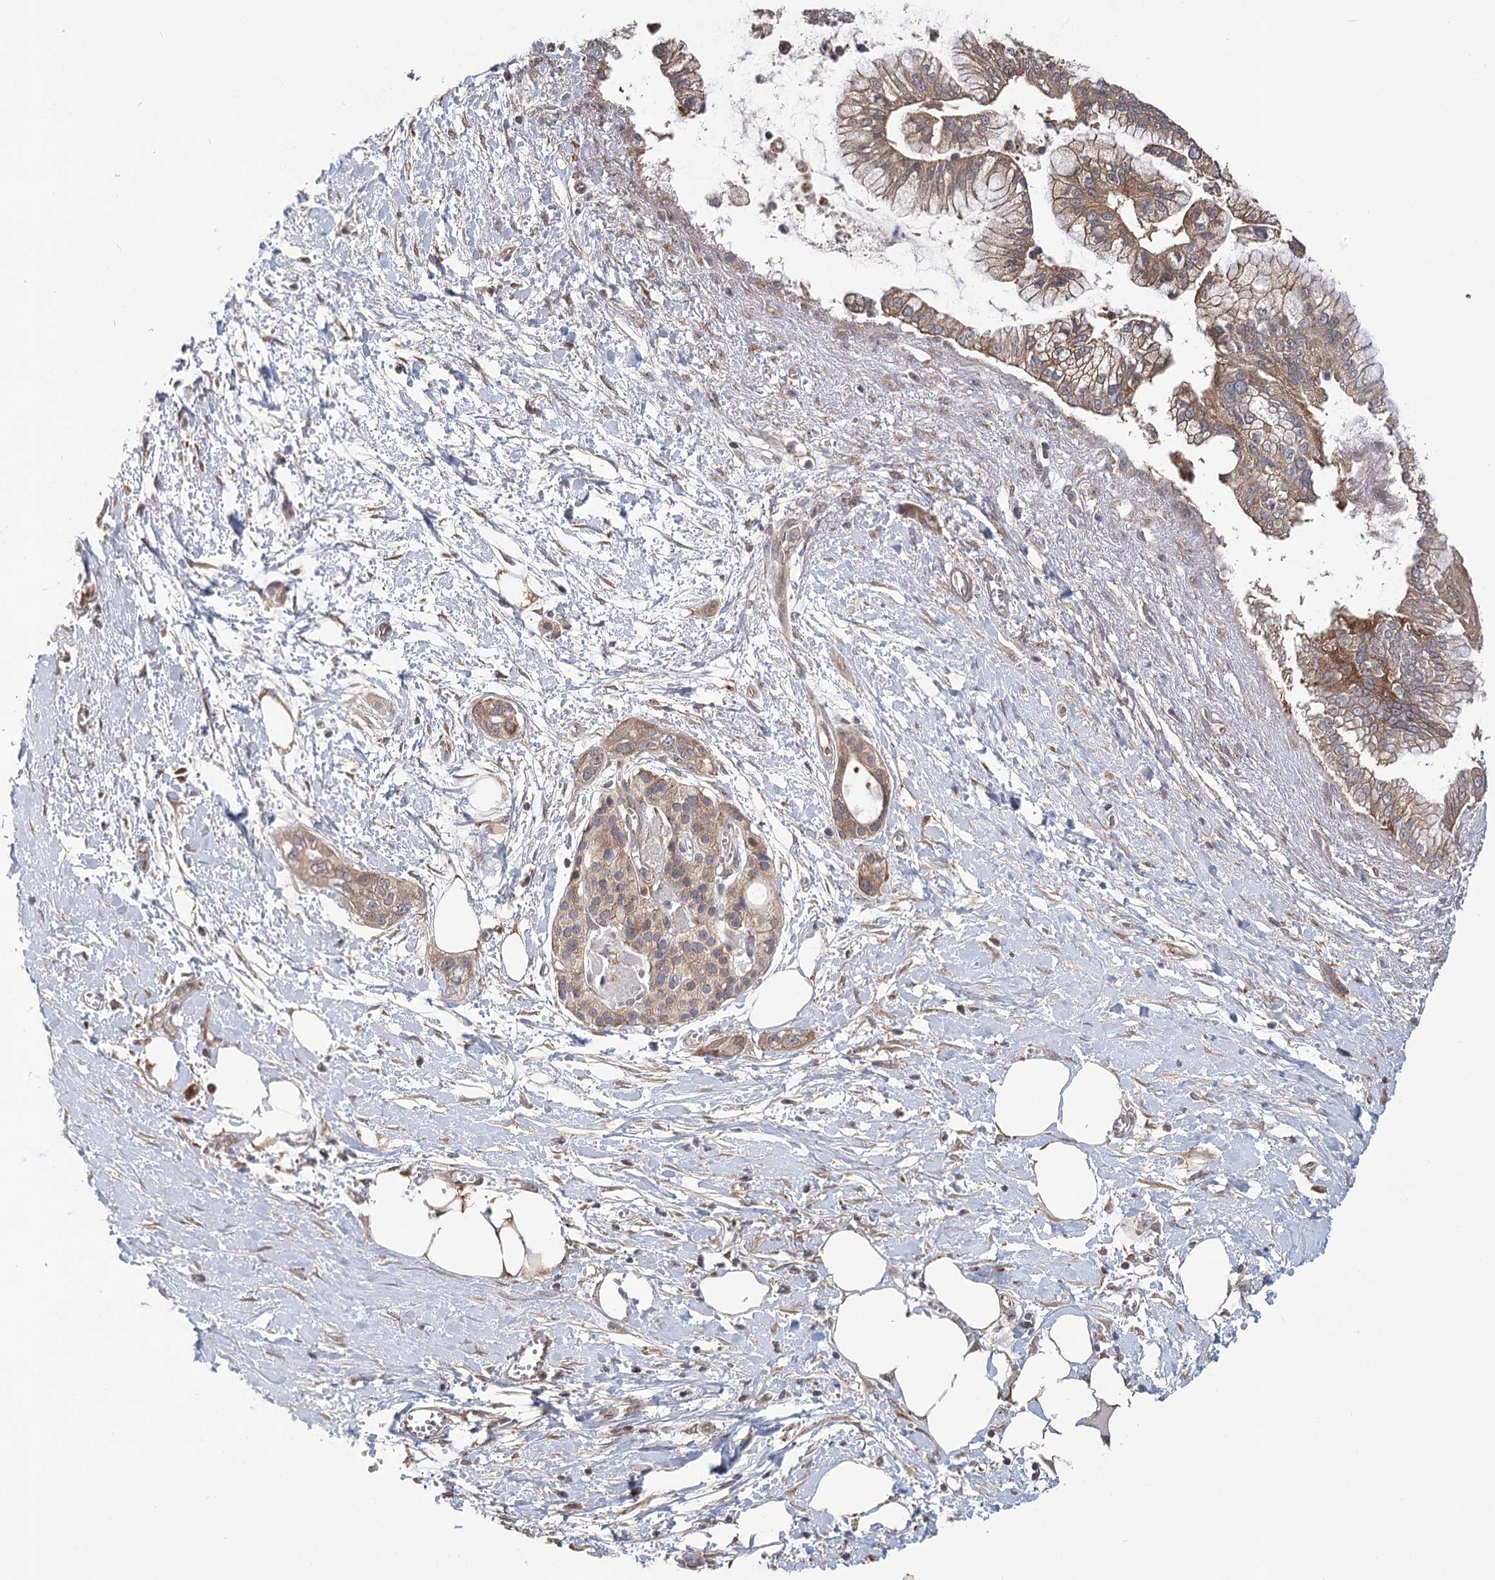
{"staining": {"intensity": "moderate", "quantity": ">75%", "location": "cytoplasmic/membranous"}, "tissue": "pancreatic cancer", "cell_type": "Tumor cells", "image_type": "cancer", "snomed": [{"axis": "morphology", "description": "Adenocarcinoma, NOS"}, {"axis": "topography", "description": "Pancreas"}], "caption": "Pancreatic cancer (adenocarcinoma) was stained to show a protein in brown. There is medium levels of moderate cytoplasmic/membranous positivity in approximately >75% of tumor cells.", "gene": "LSS", "patient": {"sex": "male", "age": 68}}